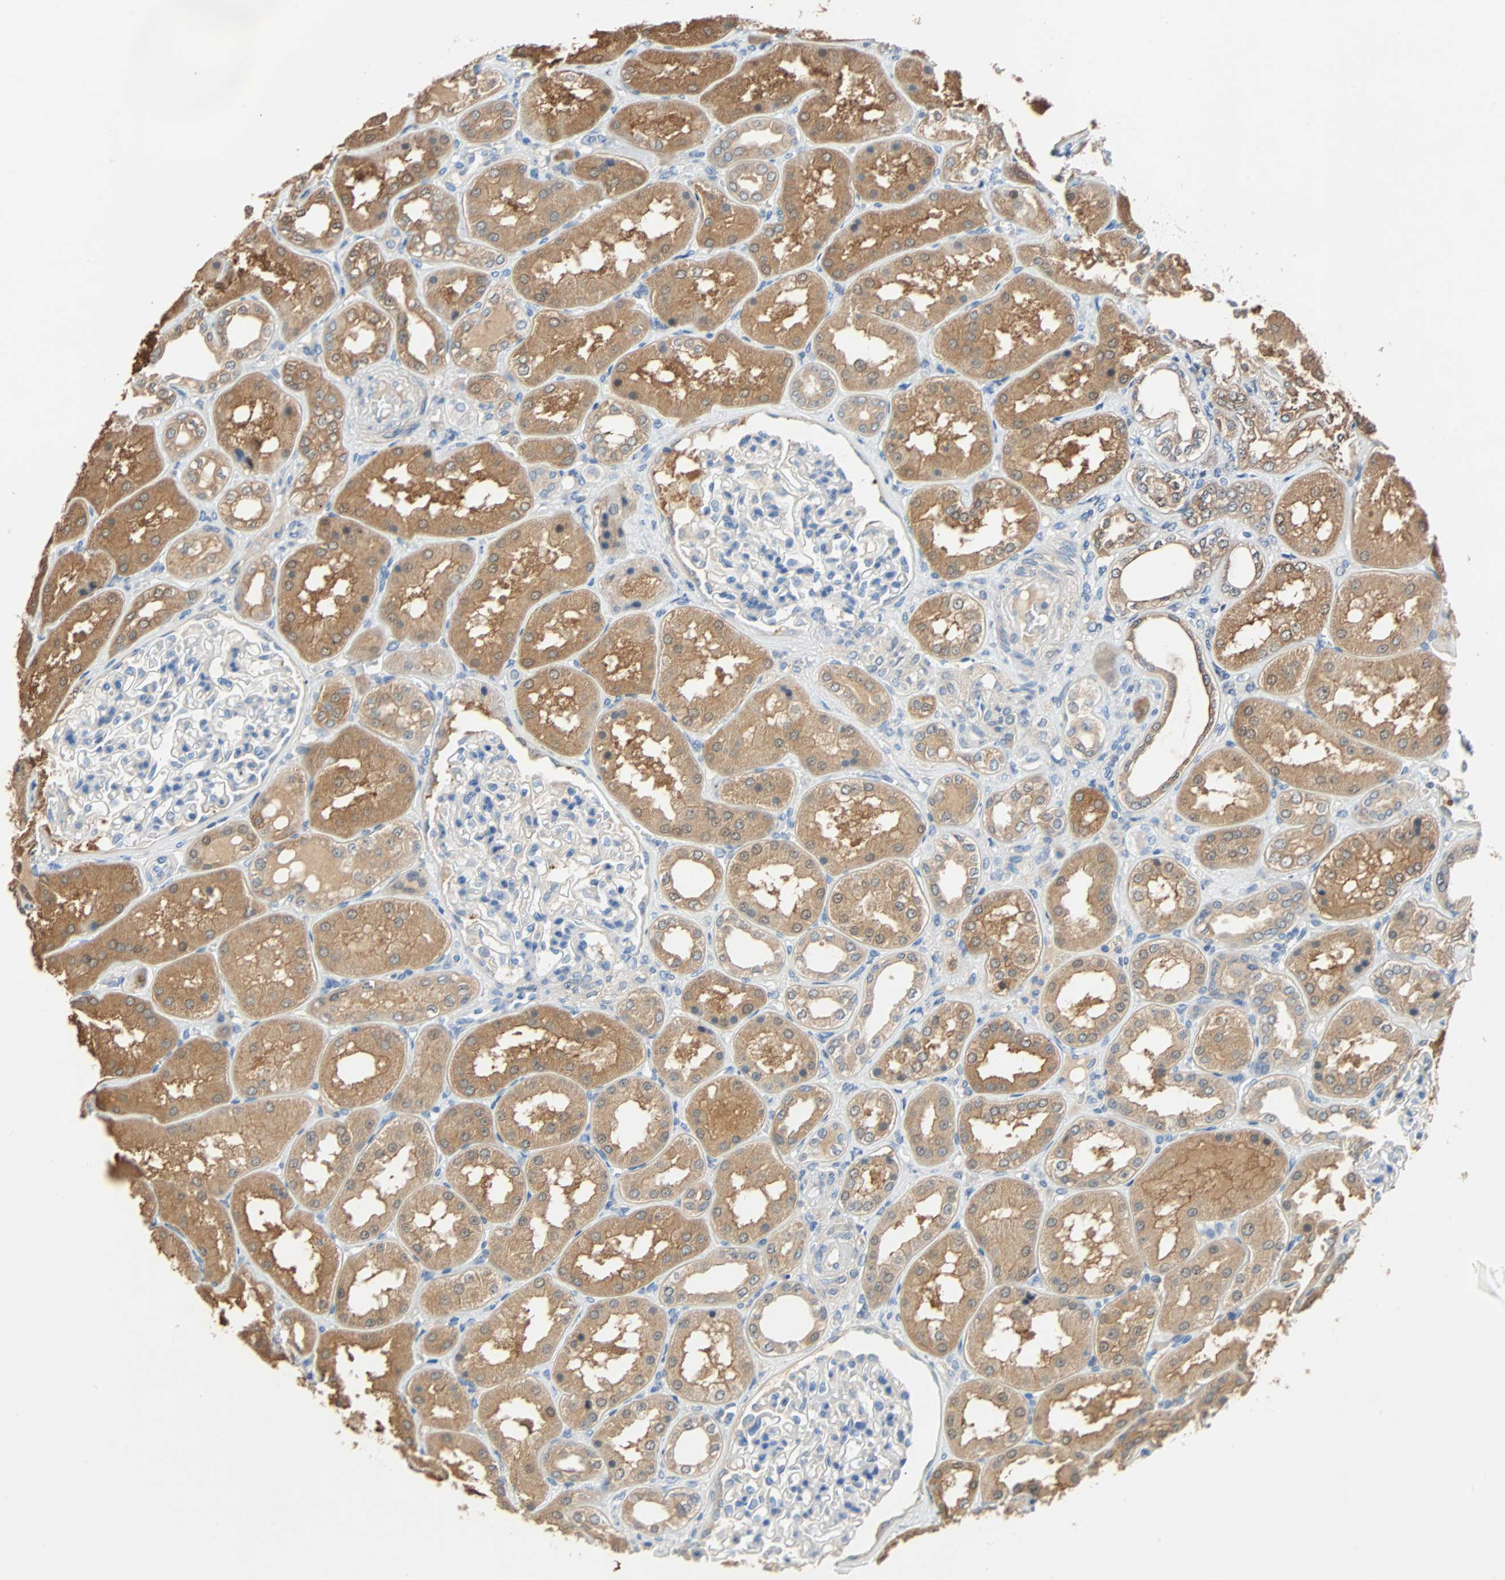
{"staining": {"intensity": "weak", "quantity": "<25%", "location": "cytoplasmic/membranous"}, "tissue": "kidney", "cell_type": "Cells in glomeruli", "image_type": "normal", "snomed": [{"axis": "morphology", "description": "Normal tissue, NOS"}, {"axis": "topography", "description": "Kidney"}], "caption": "A histopathology image of kidney stained for a protein displays no brown staining in cells in glomeruli. The staining was performed using DAB (3,3'-diaminobenzidine) to visualize the protein expression in brown, while the nuclei were stained in blue with hematoxylin (Magnification: 20x).", "gene": "TNFRSF12A", "patient": {"sex": "female", "age": 56}}